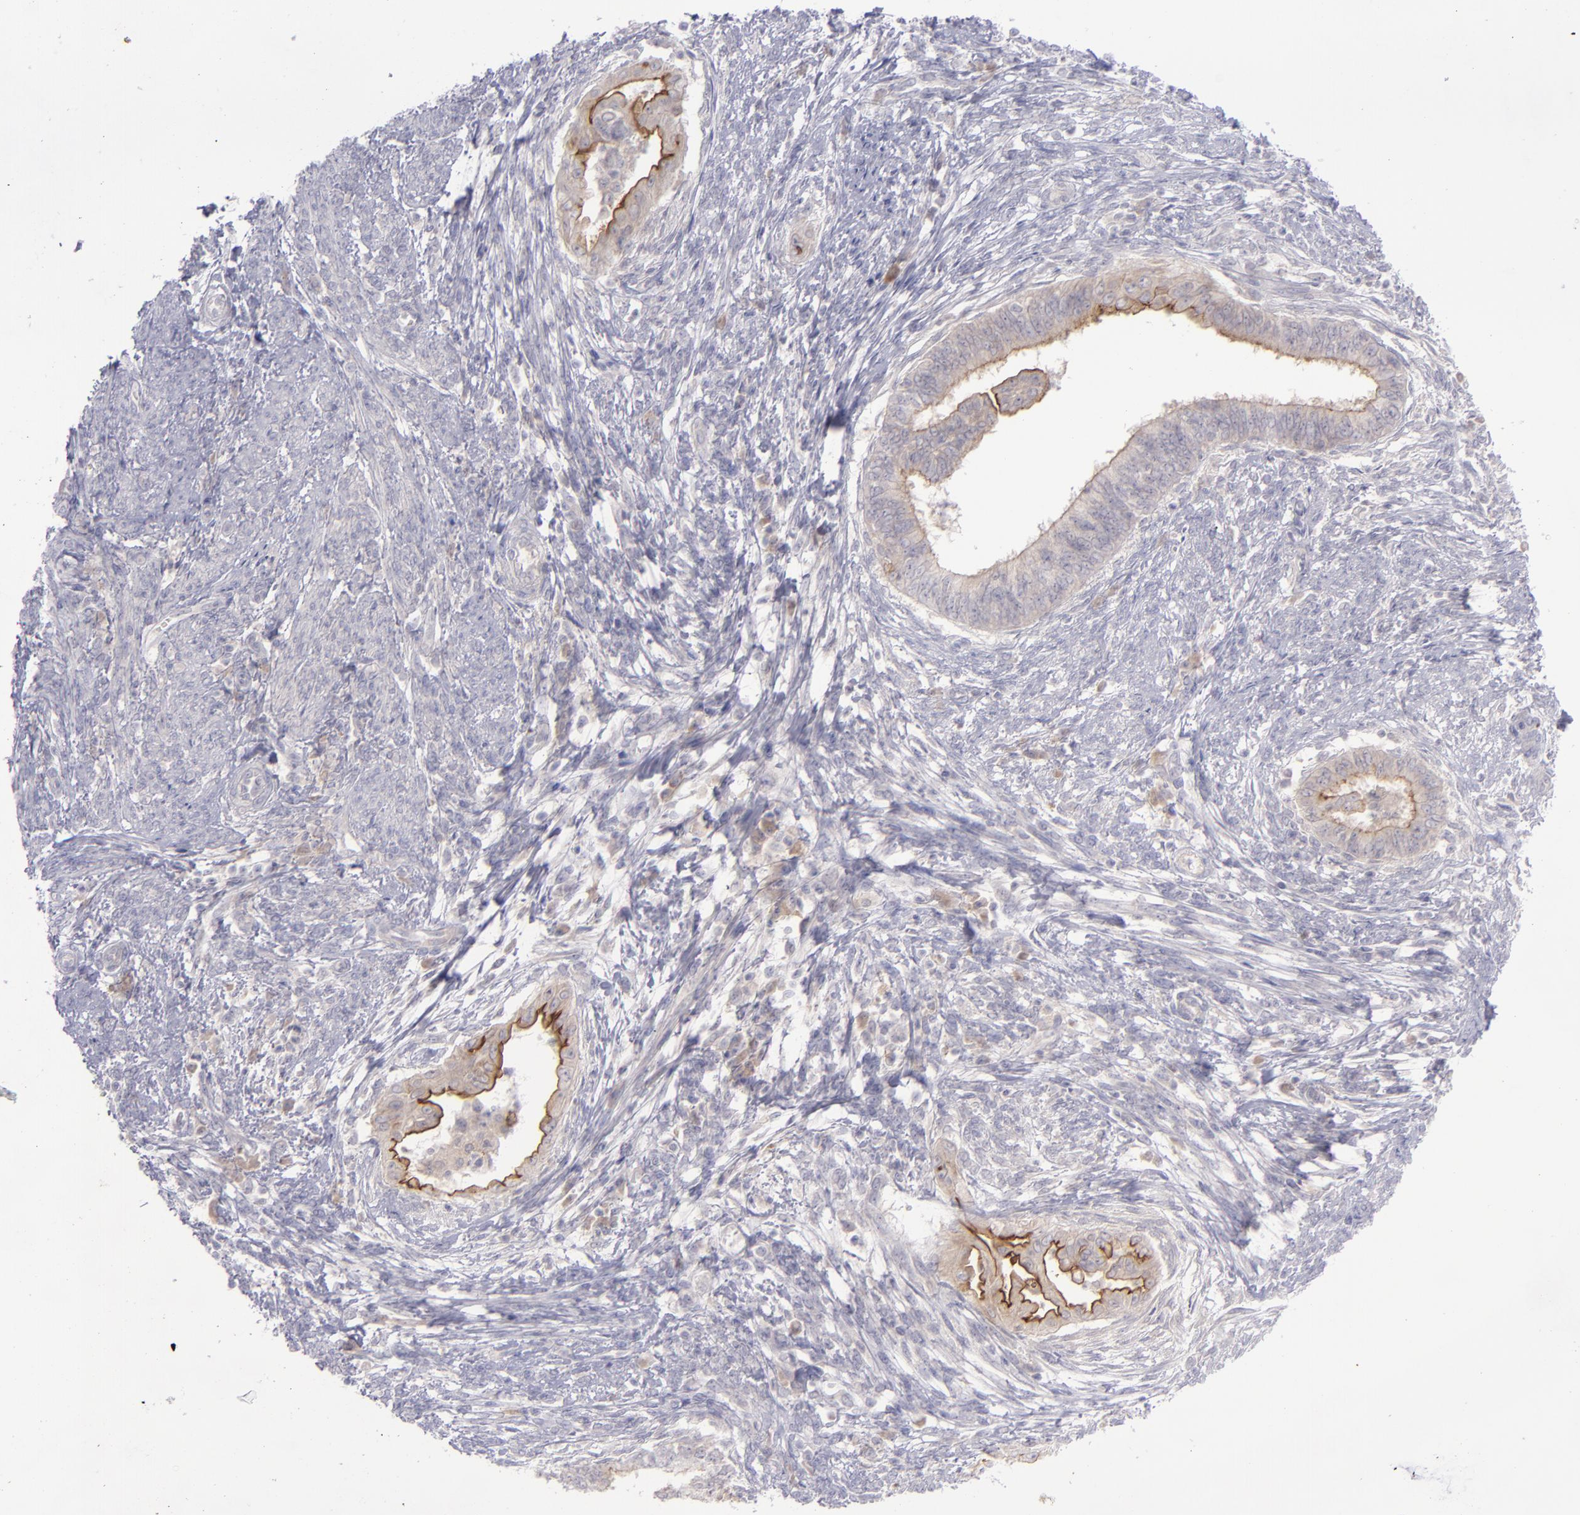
{"staining": {"intensity": "weak", "quantity": "25%-75%", "location": "cytoplasmic/membranous"}, "tissue": "endometrial cancer", "cell_type": "Tumor cells", "image_type": "cancer", "snomed": [{"axis": "morphology", "description": "Adenocarcinoma, NOS"}, {"axis": "topography", "description": "Endometrium"}], "caption": "A photomicrograph of human endometrial cancer (adenocarcinoma) stained for a protein displays weak cytoplasmic/membranous brown staining in tumor cells.", "gene": "EVPL", "patient": {"sex": "female", "age": 66}}